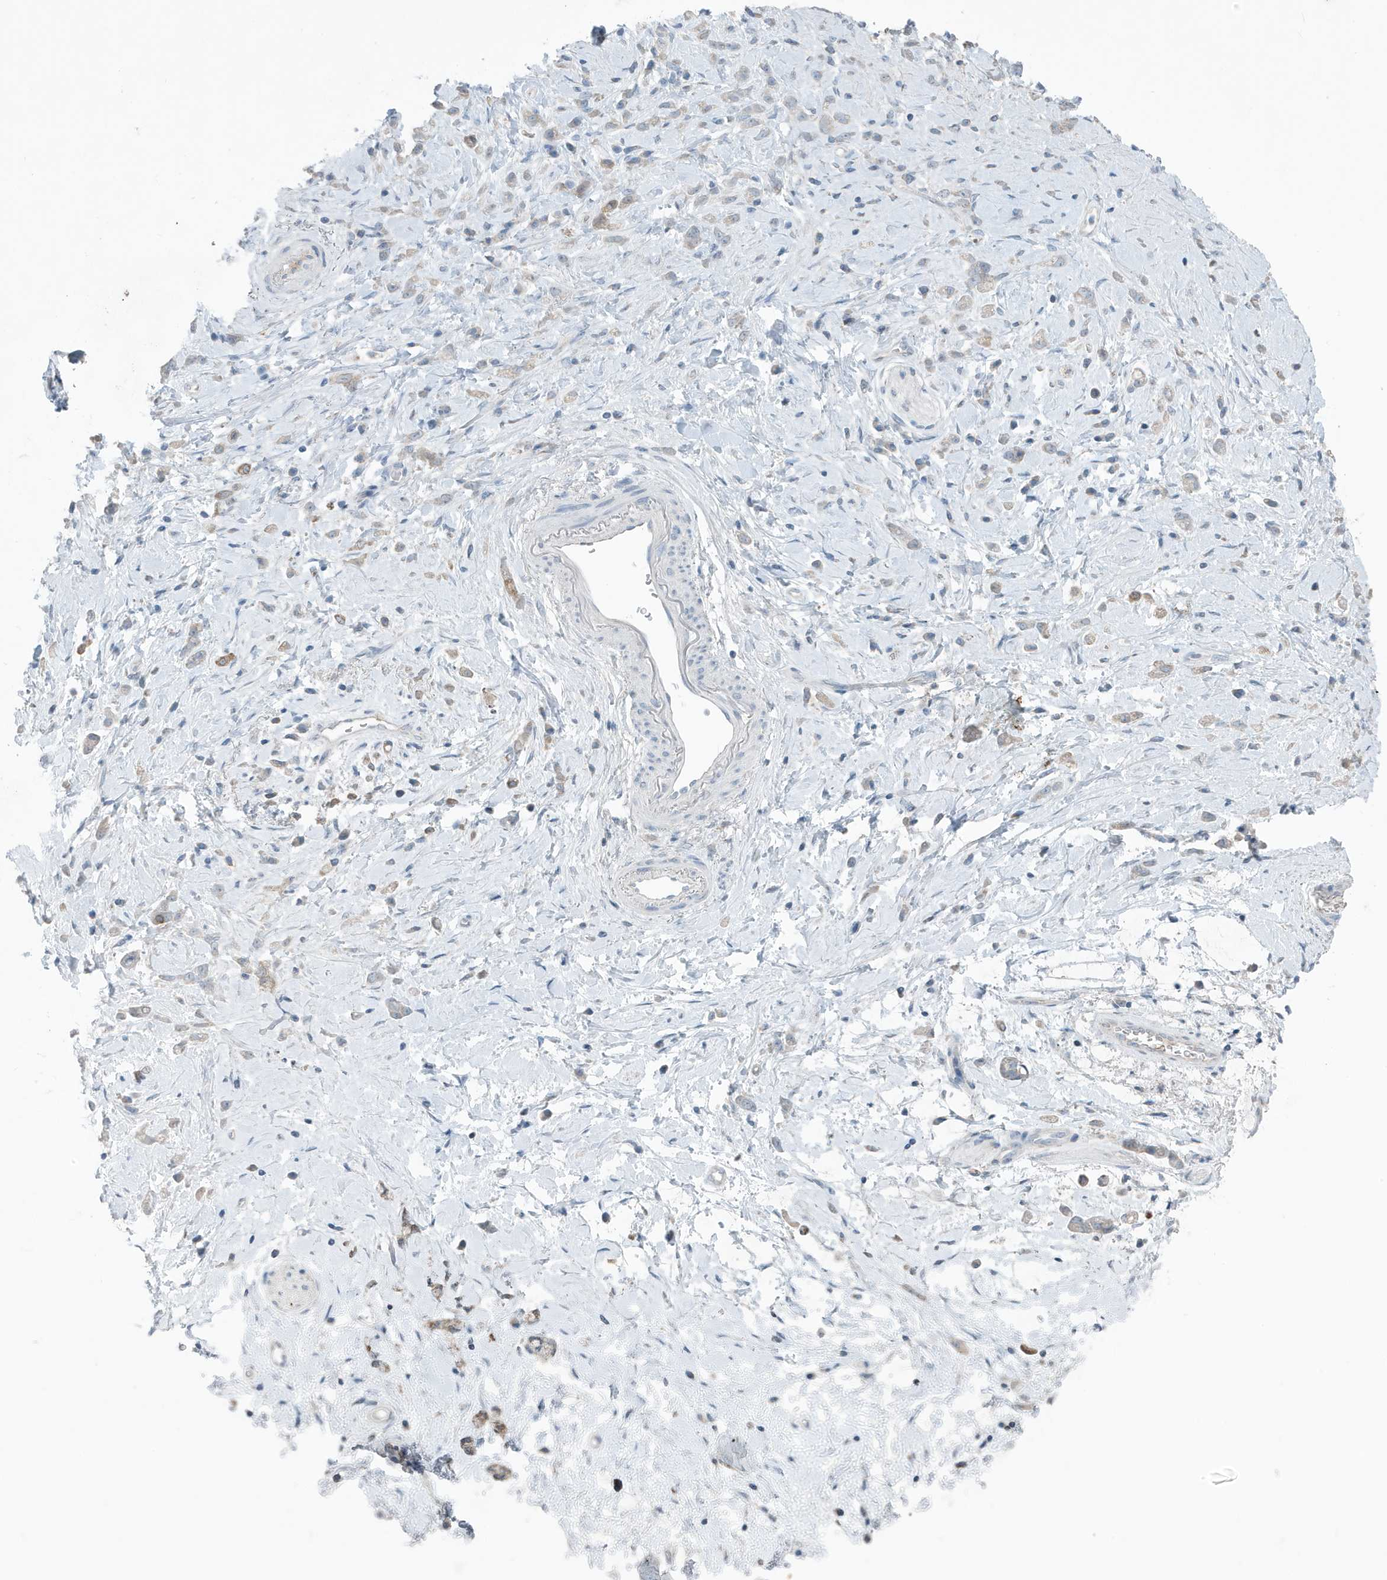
{"staining": {"intensity": "weak", "quantity": "<25%", "location": "cytoplasmic/membranous"}, "tissue": "stomach cancer", "cell_type": "Tumor cells", "image_type": "cancer", "snomed": [{"axis": "morphology", "description": "Adenocarcinoma, NOS"}, {"axis": "topography", "description": "Stomach"}], "caption": "DAB (3,3'-diaminobenzidine) immunohistochemical staining of human stomach cancer demonstrates no significant expression in tumor cells.", "gene": "UGT2B4", "patient": {"sex": "female", "age": 60}}